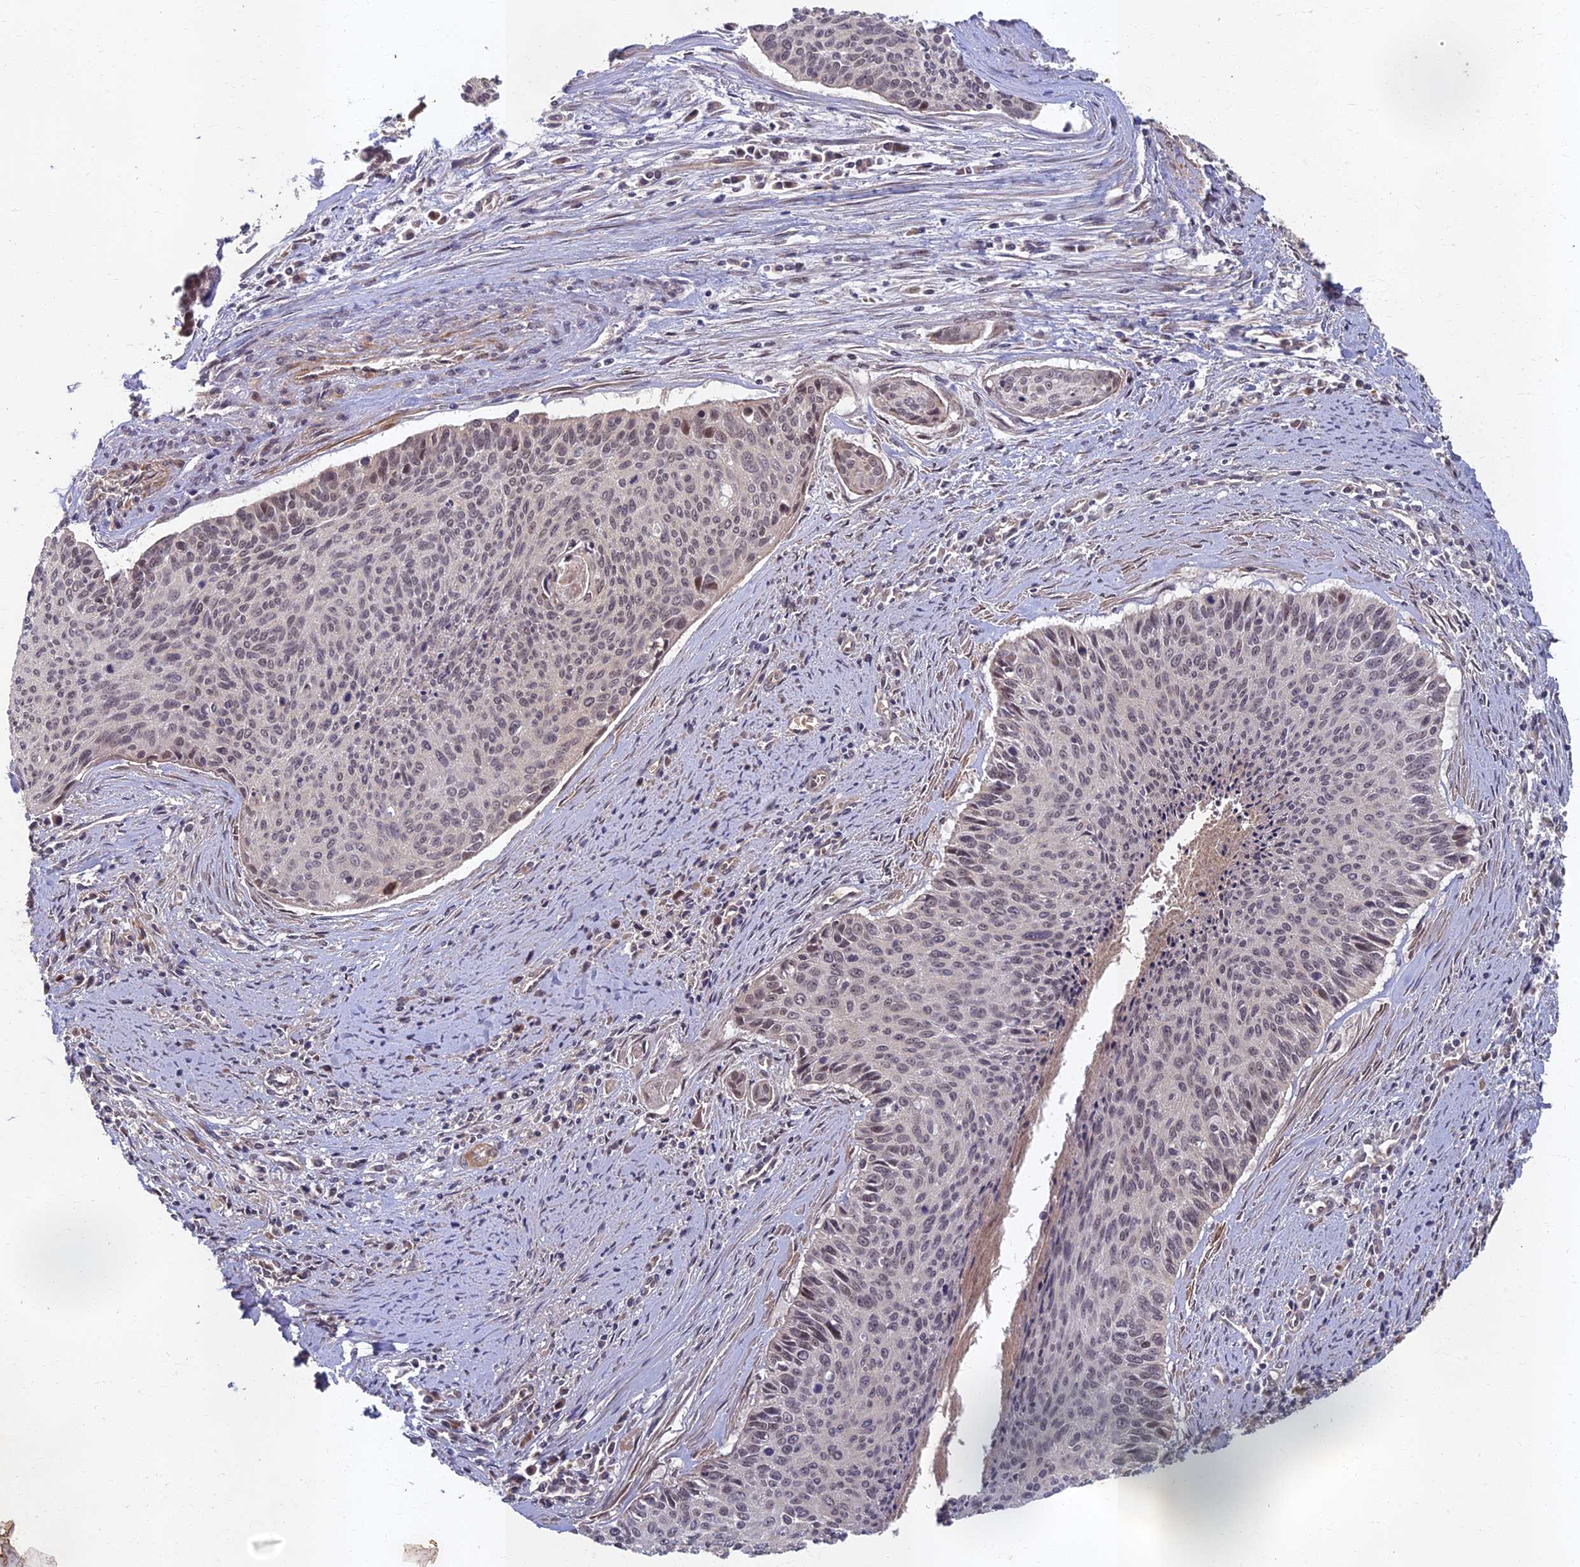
{"staining": {"intensity": "weak", "quantity": "25%-75%", "location": "nuclear"}, "tissue": "cervical cancer", "cell_type": "Tumor cells", "image_type": "cancer", "snomed": [{"axis": "morphology", "description": "Squamous cell carcinoma, NOS"}, {"axis": "topography", "description": "Cervix"}], "caption": "A micrograph showing weak nuclear staining in about 25%-75% of tumor cells in squamous cell carcinoma (cervical), as visualized by brown immunohistochemical staining.", "gene": "EARS2", "patient": {"sex": "female", "age": 55}}